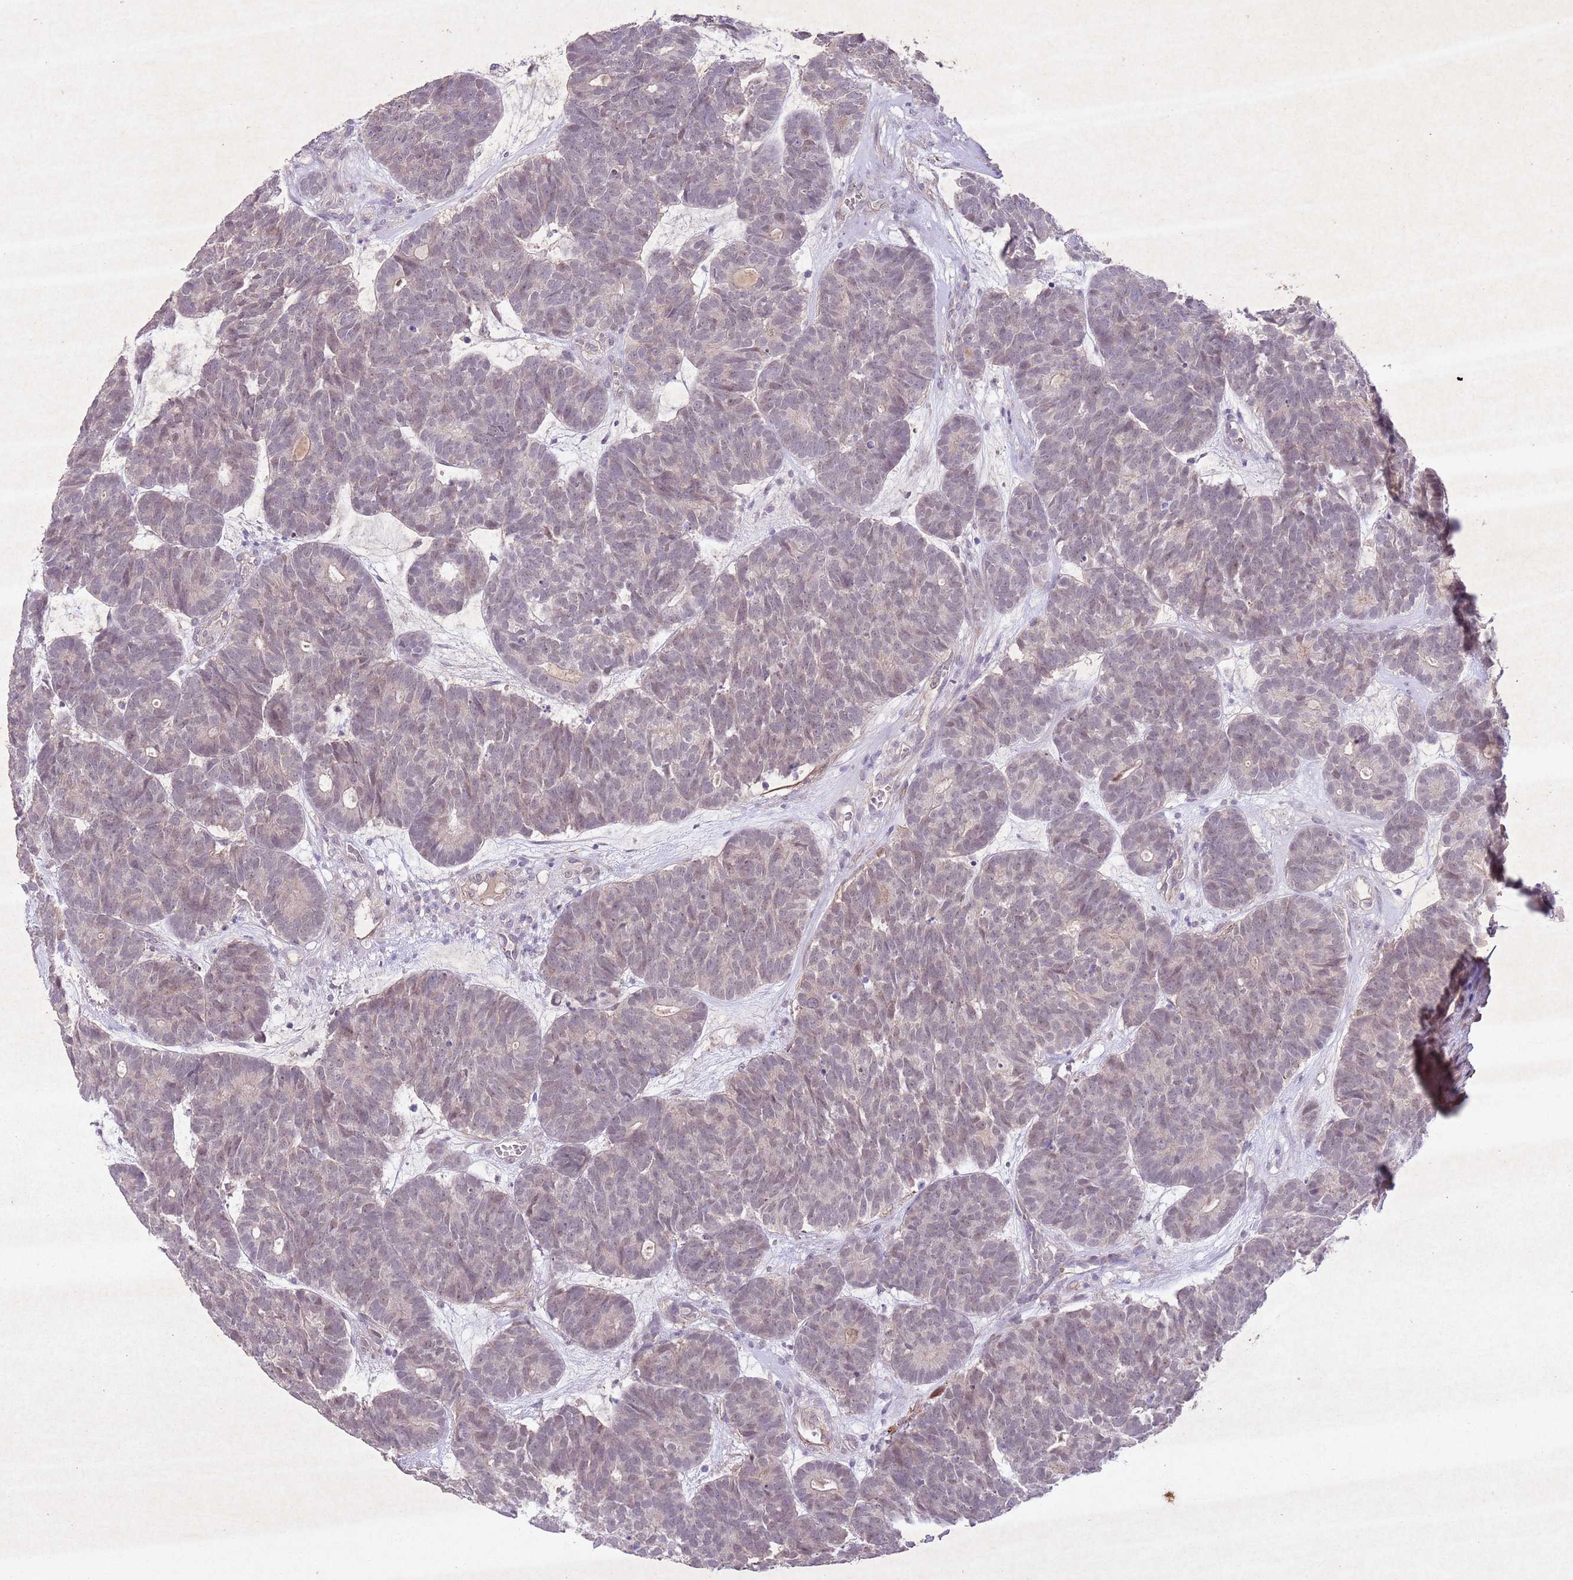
{"staining": {"intensity": "weak", "quantity": "25%-75%", "location": "nuclear"}, "tissue": "head and neck cancer", "cell_type": "Tumor cells", "image_type": "cancer", "snomed": [{"axis": "morphology", "description": "Adenocarcinoma, NOS"}, {"axis": "topography", "description": "Head-Neck"}], "caption": "A high-resolution image shows immunohistochemistry staining of head and neck adenocarcinoma, which displays weak nuclear staining in approximately 25%-75% of tumor cells.", "gene": "CCNI", "patient": {"sex": "female", "age": 81}}